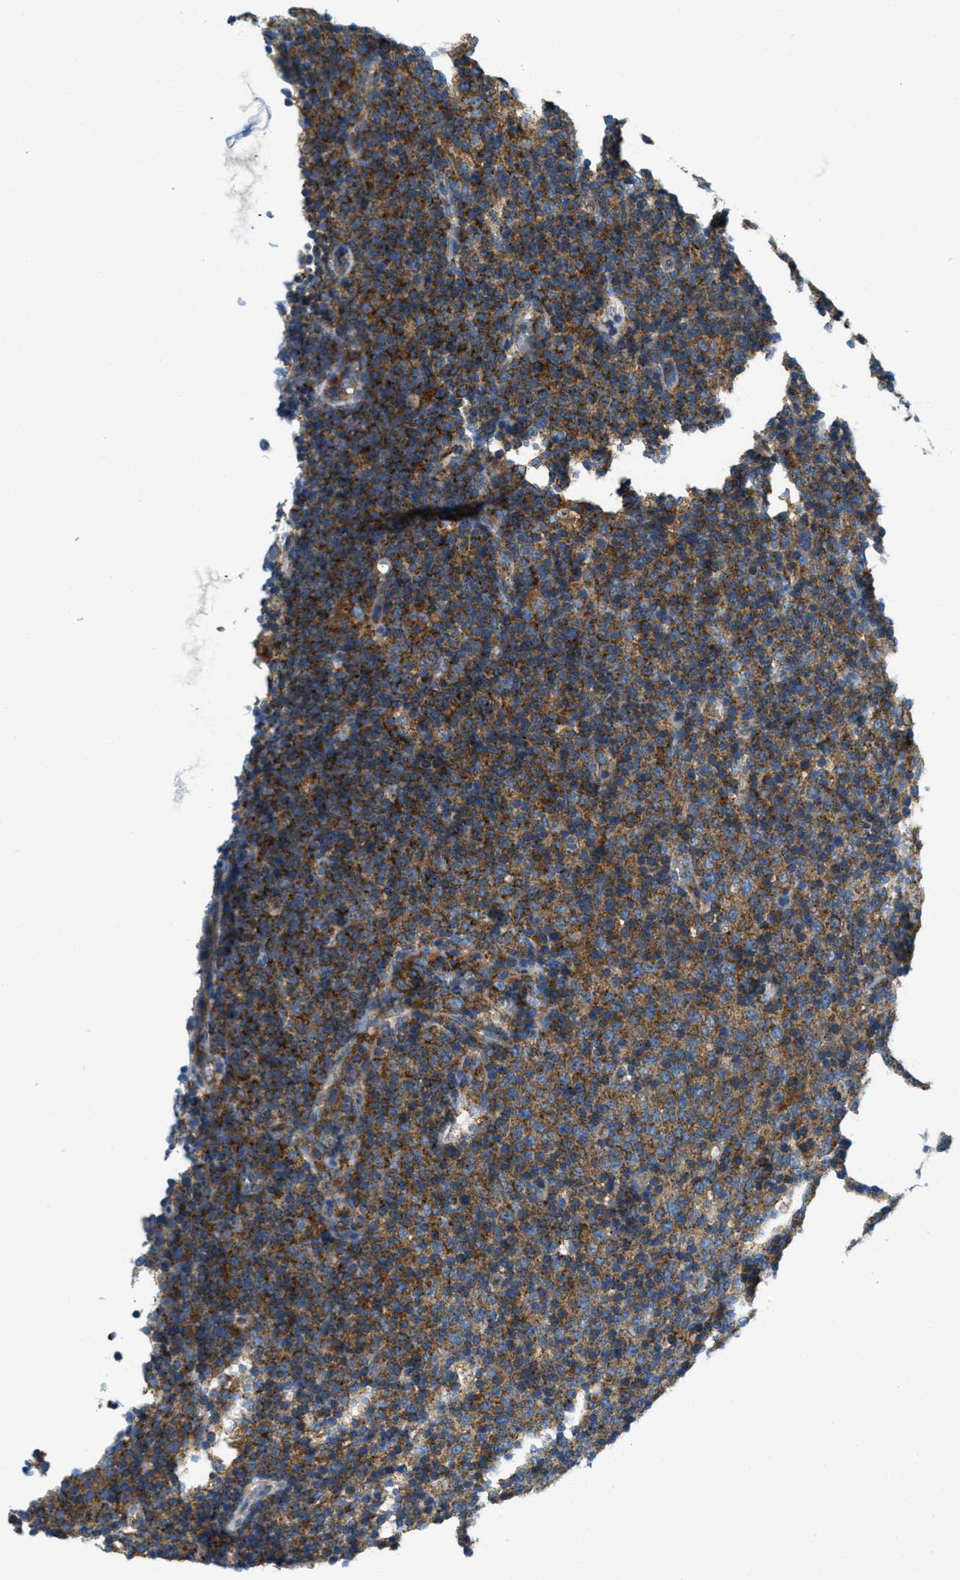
{"staining": {"intensity": "moderate", "quantity": ">75%", "location": "cytoplasmic/membranous"}, "tissue": "lymphoma", "cell_type": "Tumor cells", "image_type": "cancer", "snomed": [{"axis": "morphology", "description": "Malignant lymphoma, non-Hodgkin's type, Low grade"}, {"axis": "topography", "description": "Lymph node"}], "caption": "Malignant lymphoma, non-Hodgkin's type (low-grade) stained with immunohistochemistry (IHC) demonstrates moderate cytoplasmic/membranous expression in about >75% of tumor cells.", "gene": "AP2B1", "patient": {"sex": "male", "age": 70}}